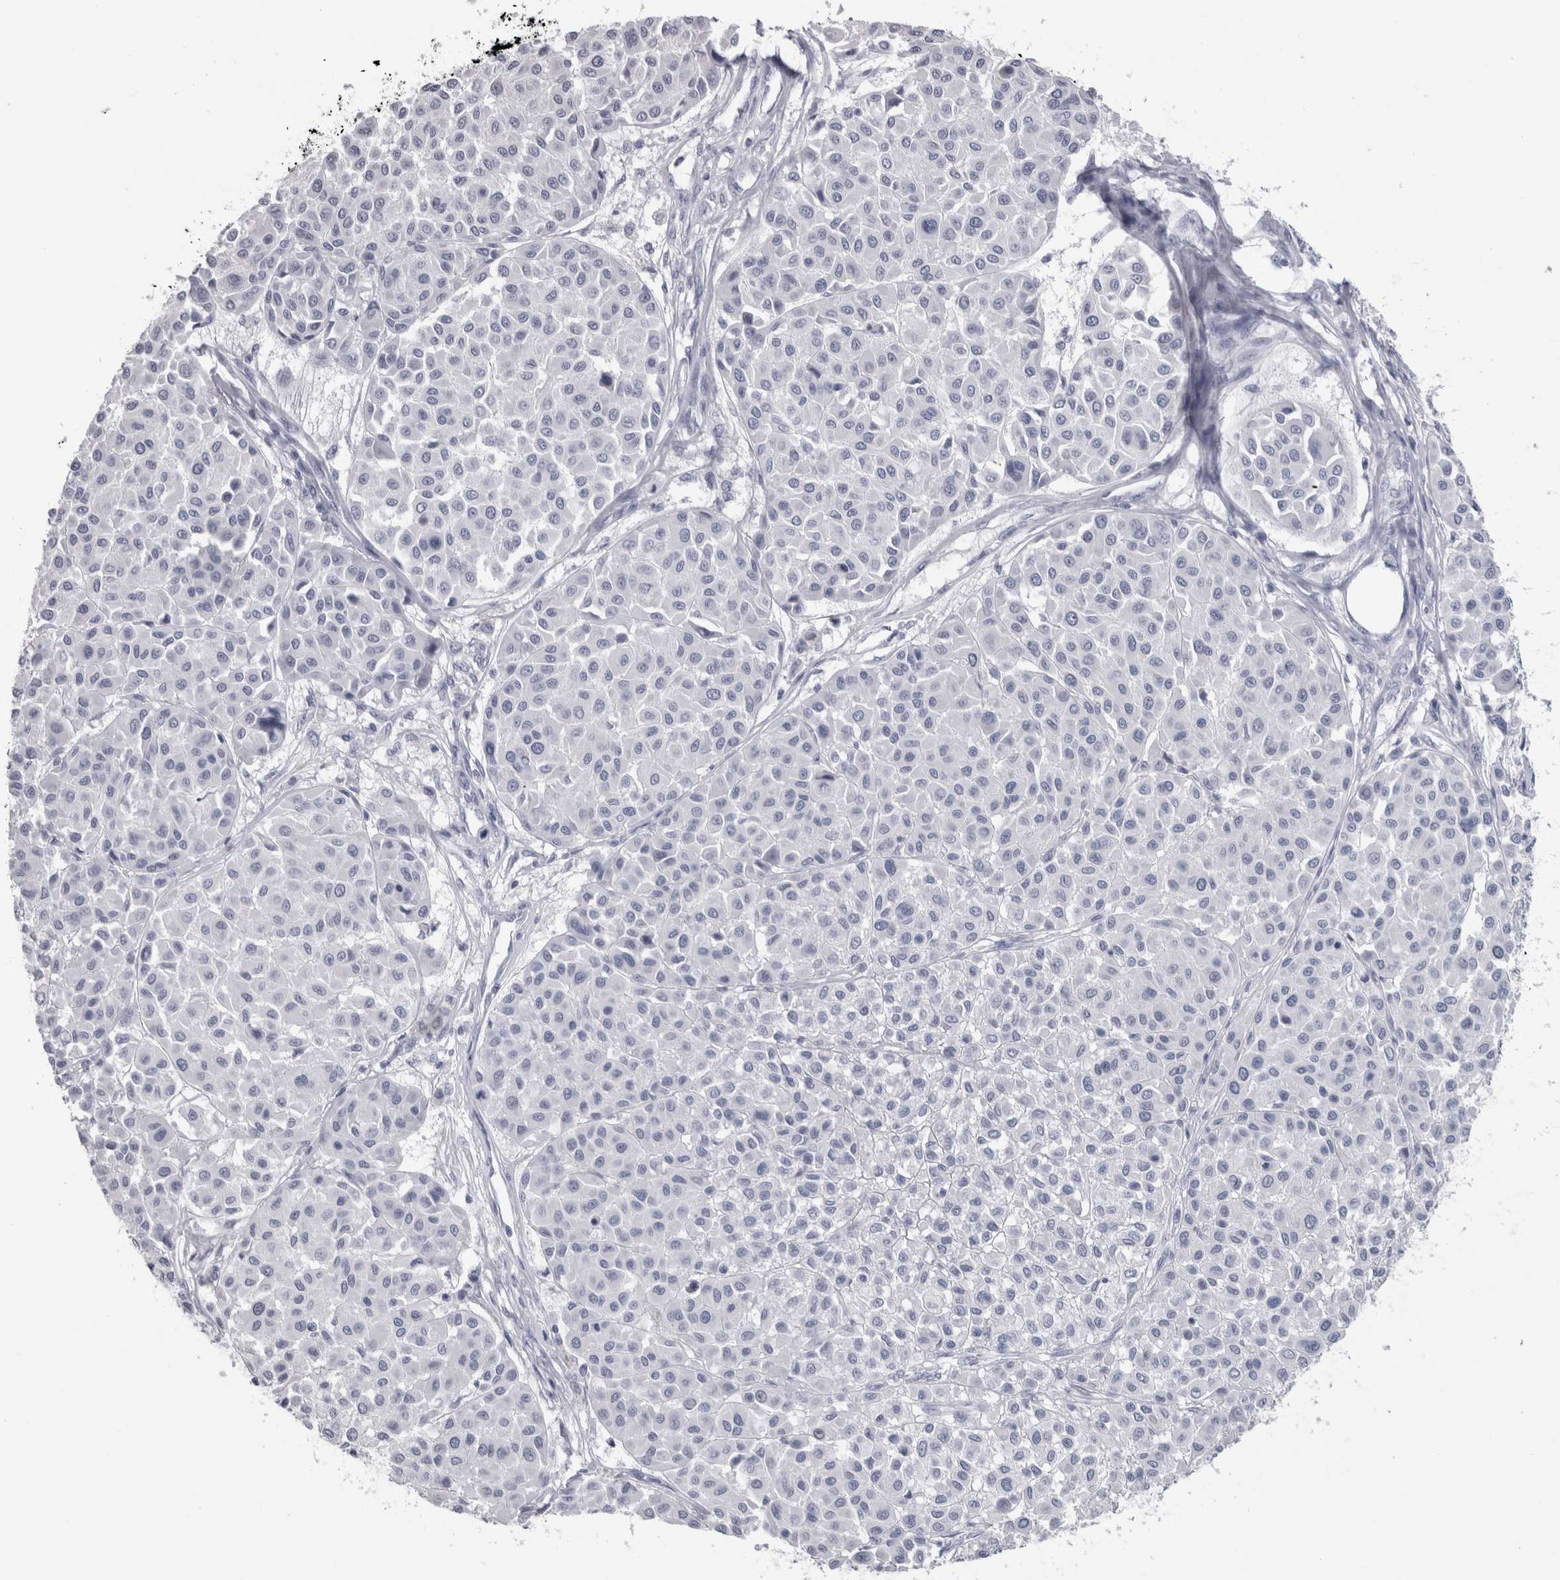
{"staining": {"intensity": "negative", "quantity": "none", "location": "none"}, "tissue": "melanoma", "cell_type": "Tumor cells", "image_type": "cancer", "snomed": [{"axis": "morphology", "description": "Malignant melanoma, Metastatic site"}, {"axis": "topography", "description": "Soft tissue"}], "caption": "This is an immunohistochemistry histopathology image of melanoma. There is no positivity in tumor cells.", "gene": "PTH", "patient": {"sex": "male", "age": 41}}